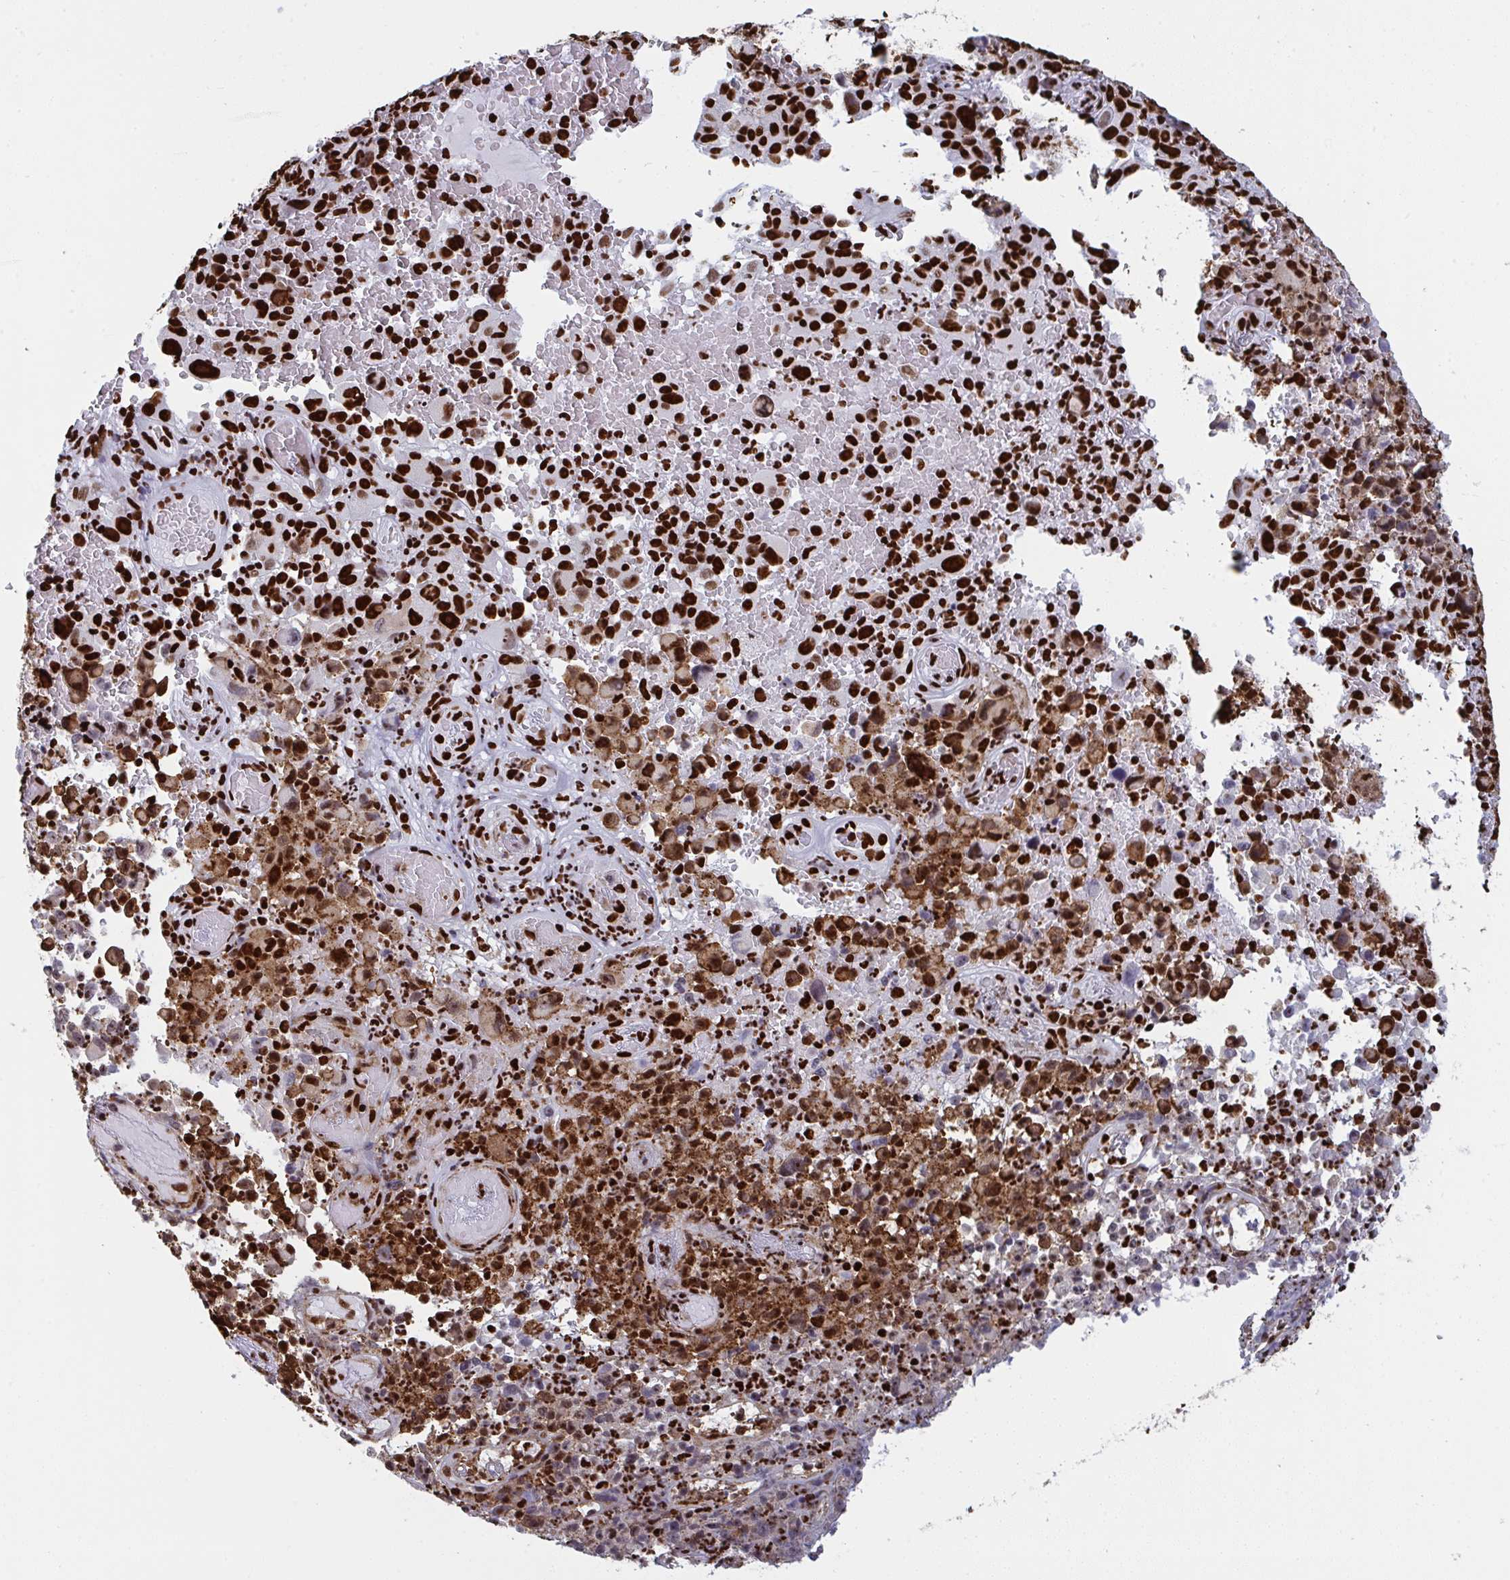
{"staining": {"intensity": "strong", "quantity": ">75%", "location": "nuclear"}, "tissue": "melanoma", "cell_type": "Tumor cells", "image_type": "cancer", "snomed": [{"axis": "morphology", "description": "Malignant melanoma, NOS"}, {"axis": "topography", "description": "Skin"}], "caption": "Immunohistochemistry (DAB (3,3'-diaminobenzidine)) staining of human malignant melanoma shows strong nuclear protein positivity in about >75% of tumor cells.", "gene": "GAR1", "patient": {"sex": "female", "age": 82}}